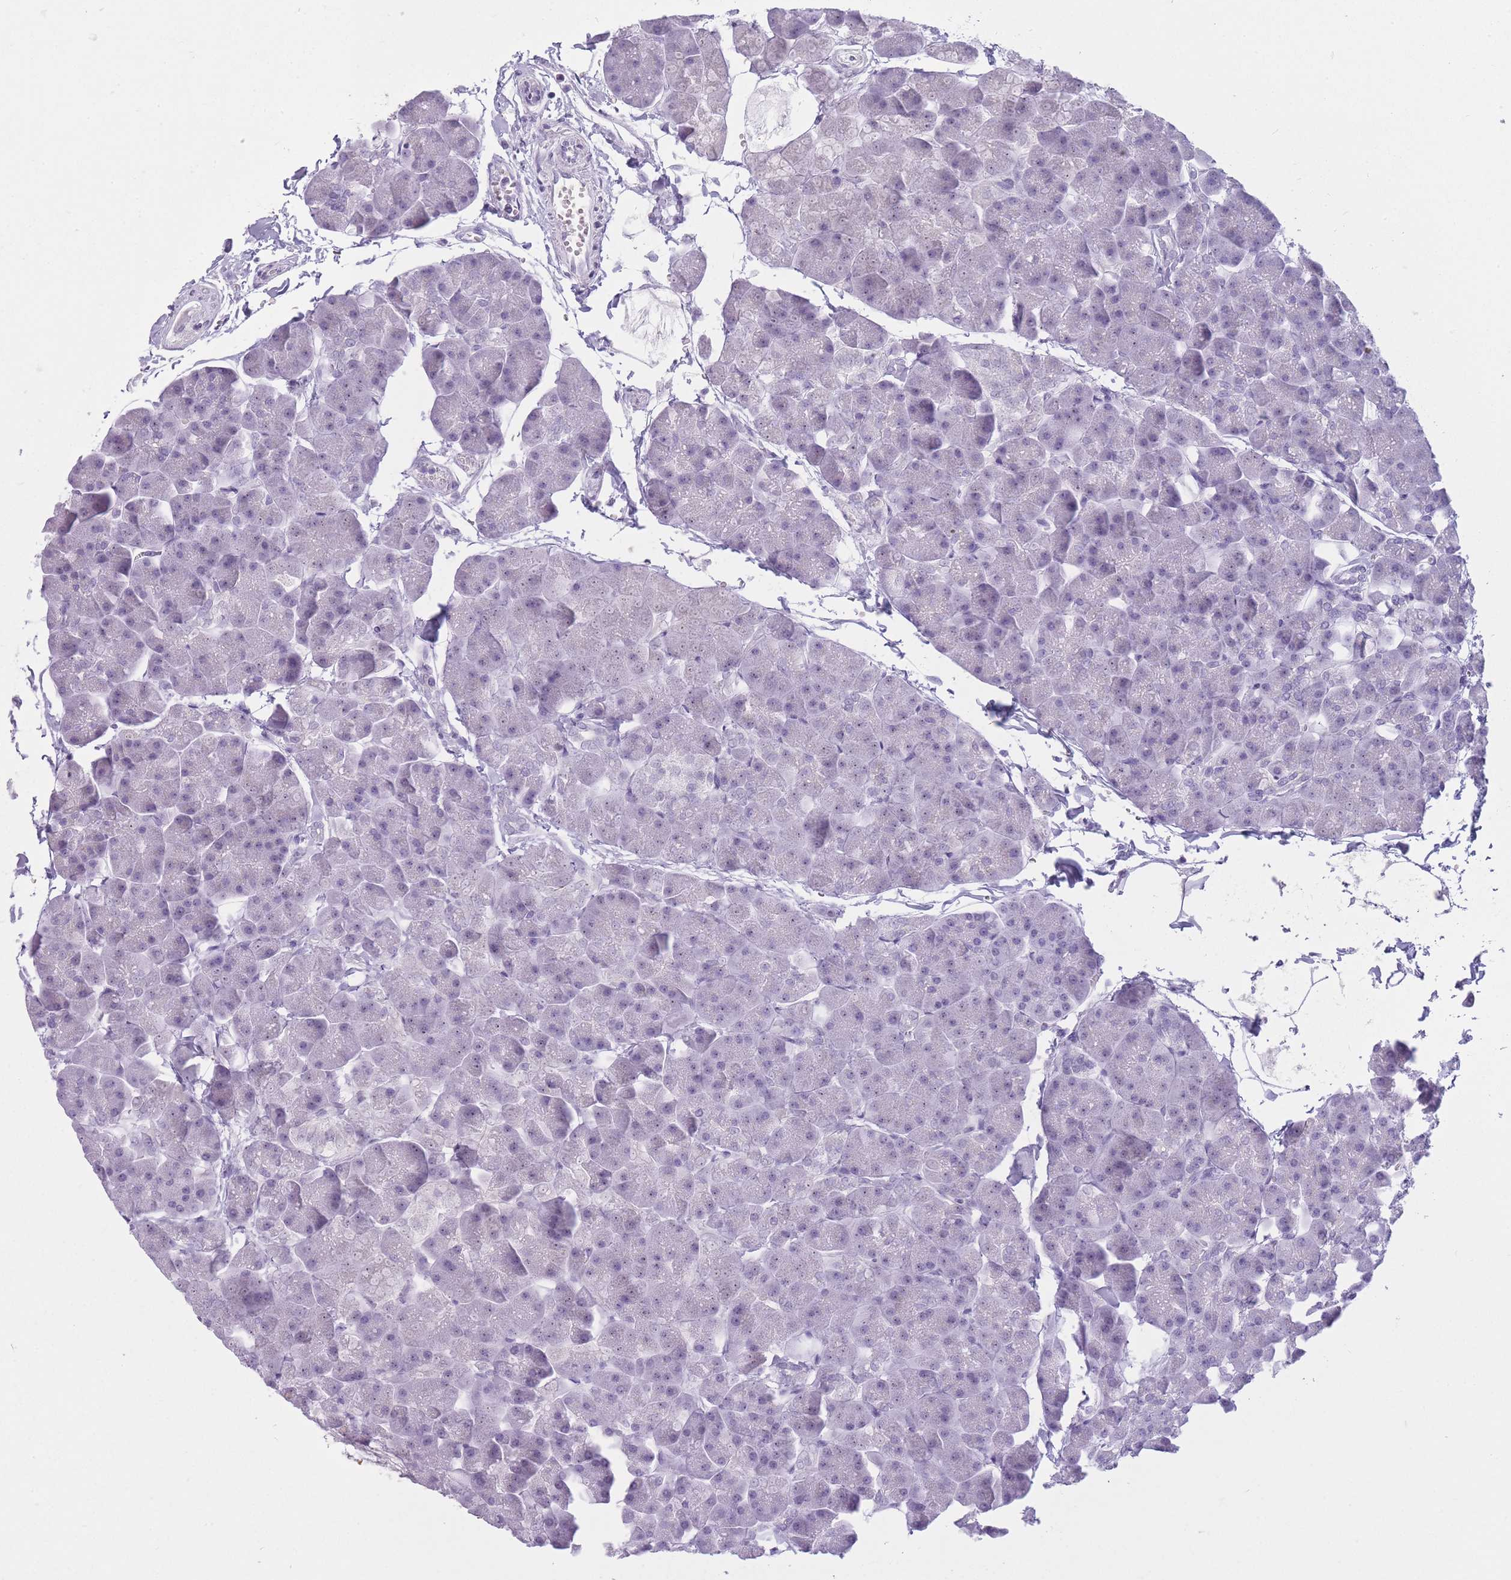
{"staining": {"intensity": "negative", "quantity": "none", "location": "none"}, "tissue": "pancreas", "cell_type": "Exocrine glandular cells", "image_type": "normal", "snomed": [{"axis": "morphology", "description": "Normal tissue, NOS"}, {"axis": "topography", "description": "Pancreas"}], "caption": "IHC image of normal pancreas stained for a protein (brown), which reveals no staining in exocrine glandular cells. (Stains: DAB IHC with hematoxylin counter stain, Microscopy: brightfield microscopy at high magnification).", "gene": "GOLGA6A", "patient": {"sex": "male", "age": 35}}